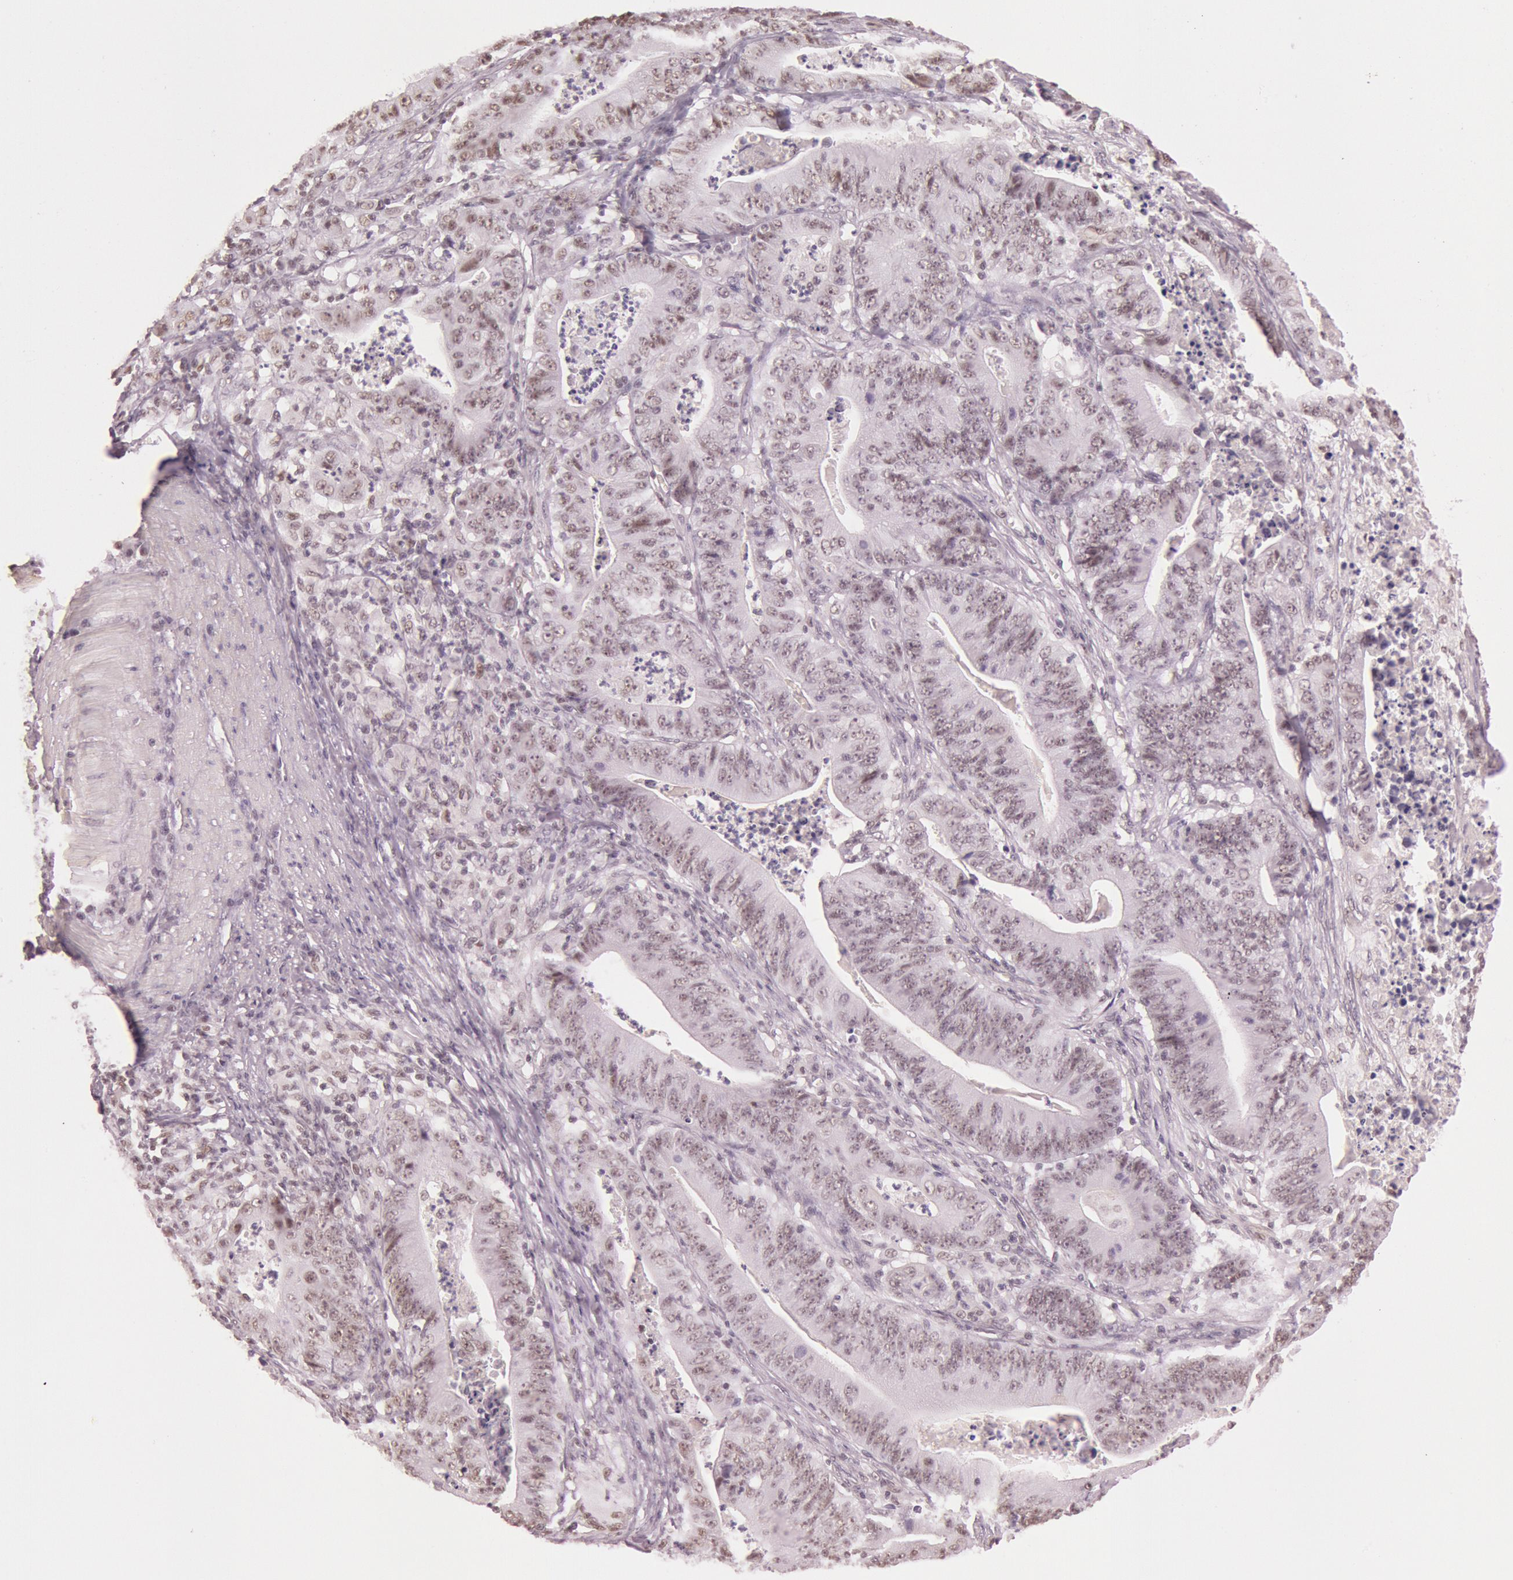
{"staining": {"intensity": "weak", "quantity": "25%-75%", "location": "nuclear"}, "tissue": "stomach cancer", "cell_type": "Tumor cells", "image_type": "cancer", "snomed": [{"axis": "morphology", "description": "Adenocarcinoma, NOS"}, {"axis": "topography", "description": "Stomach, lower"}], "caption": "Immunohistochemical staining of human stomach adenocarcinoma displays low levels of weak nuclear protein expression in about 25%-75% of tumor cells. (IHC, brightfield microscopy, high magnification).", "gene": "TASL", "patient": {"sex": "female", "age": 86}}